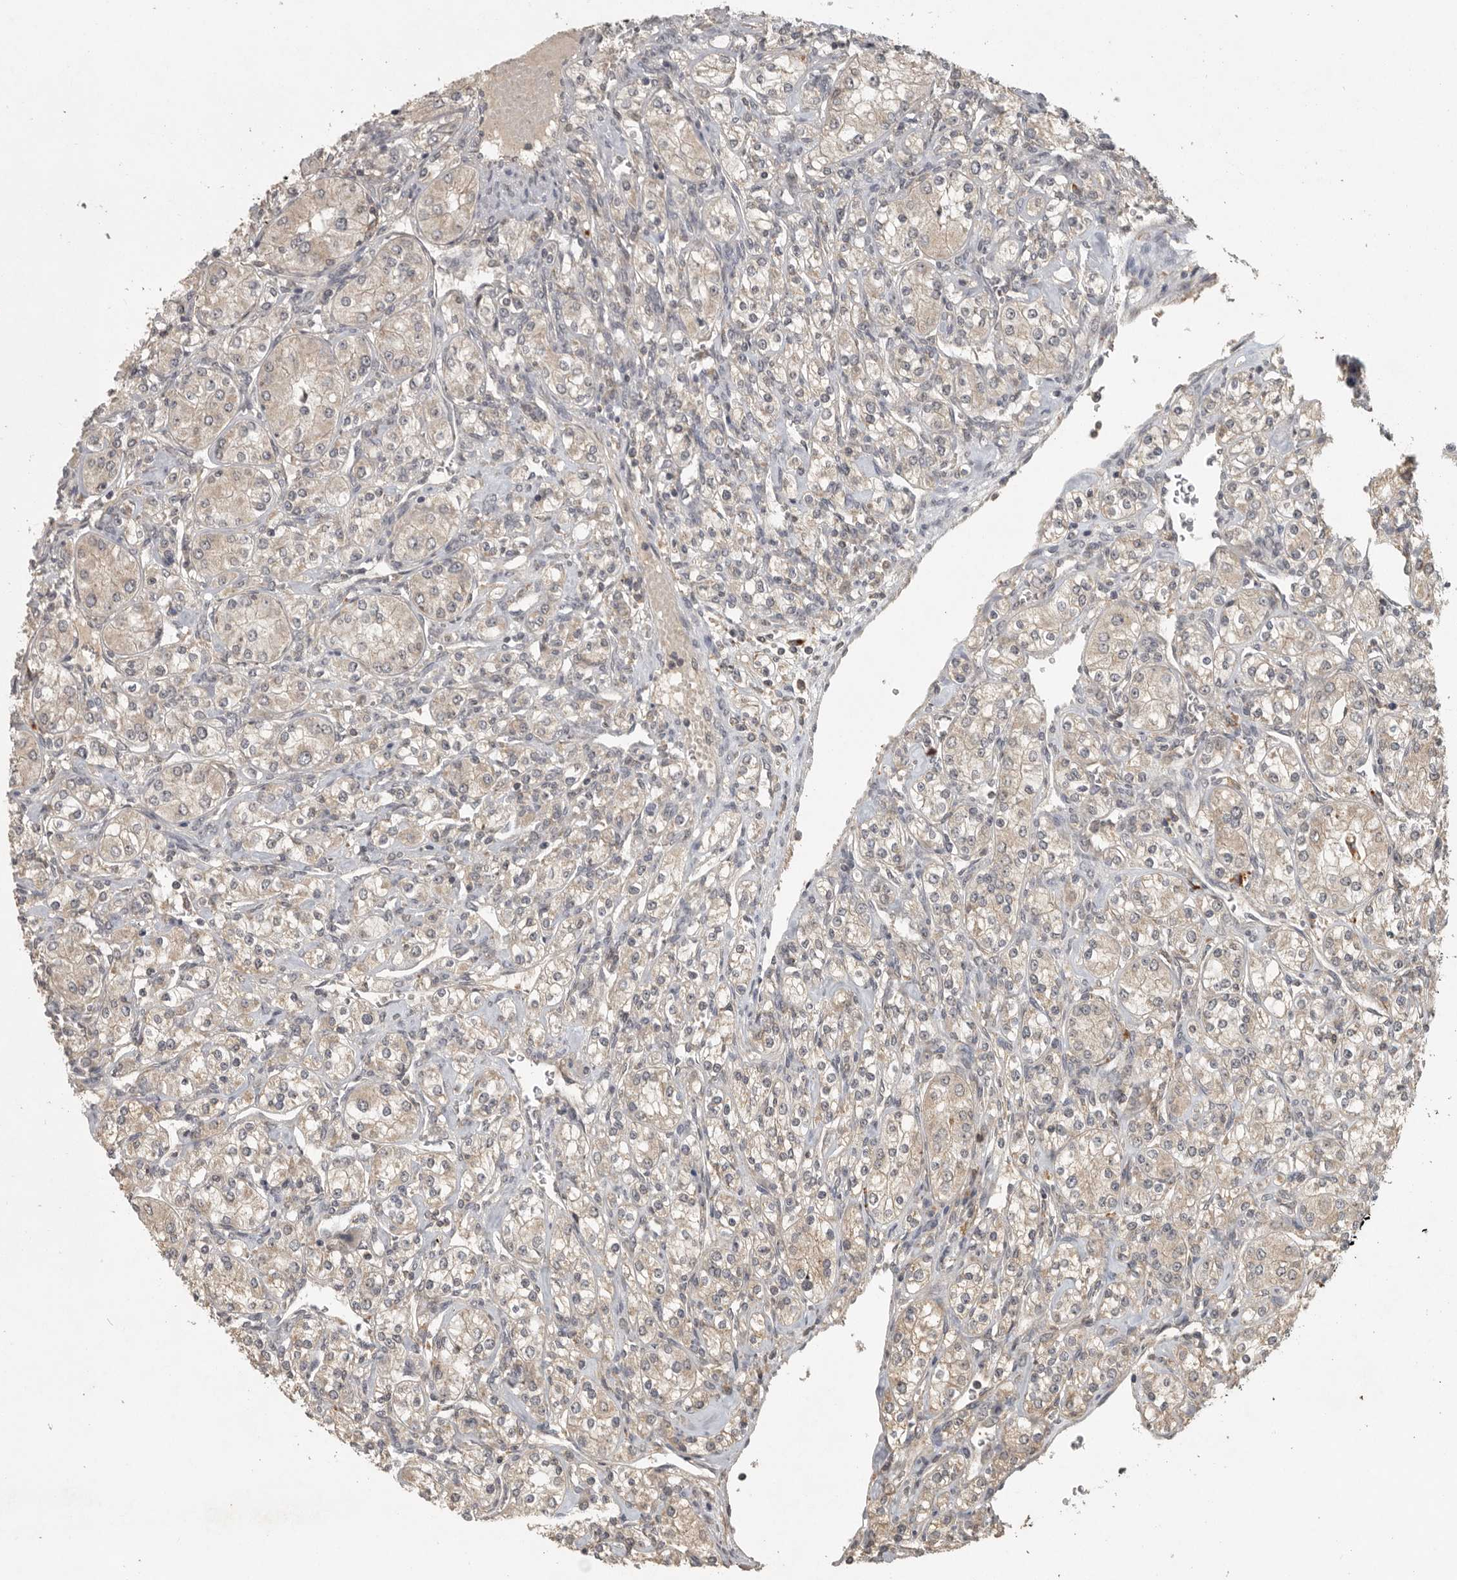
{"staining": {"intensity": "negative", "quantity": "none", "location": "none"}, "tissue": "renal cancer", "cell_type": "Tumor cells", "image_type": "cancer", "snomed": [{"axis": "morphology", "description": "Adenocarcinoma, NOS"}, {"axis": "topography", "description": "Kidney"}], "caption": "Renal cancer (adenocarcinoma) was stained to show a protein in brown. There is no significant positivity in tumor cells.", "gene": "ADAMTS4", "patient": {"sex": "male", "age": 77}}